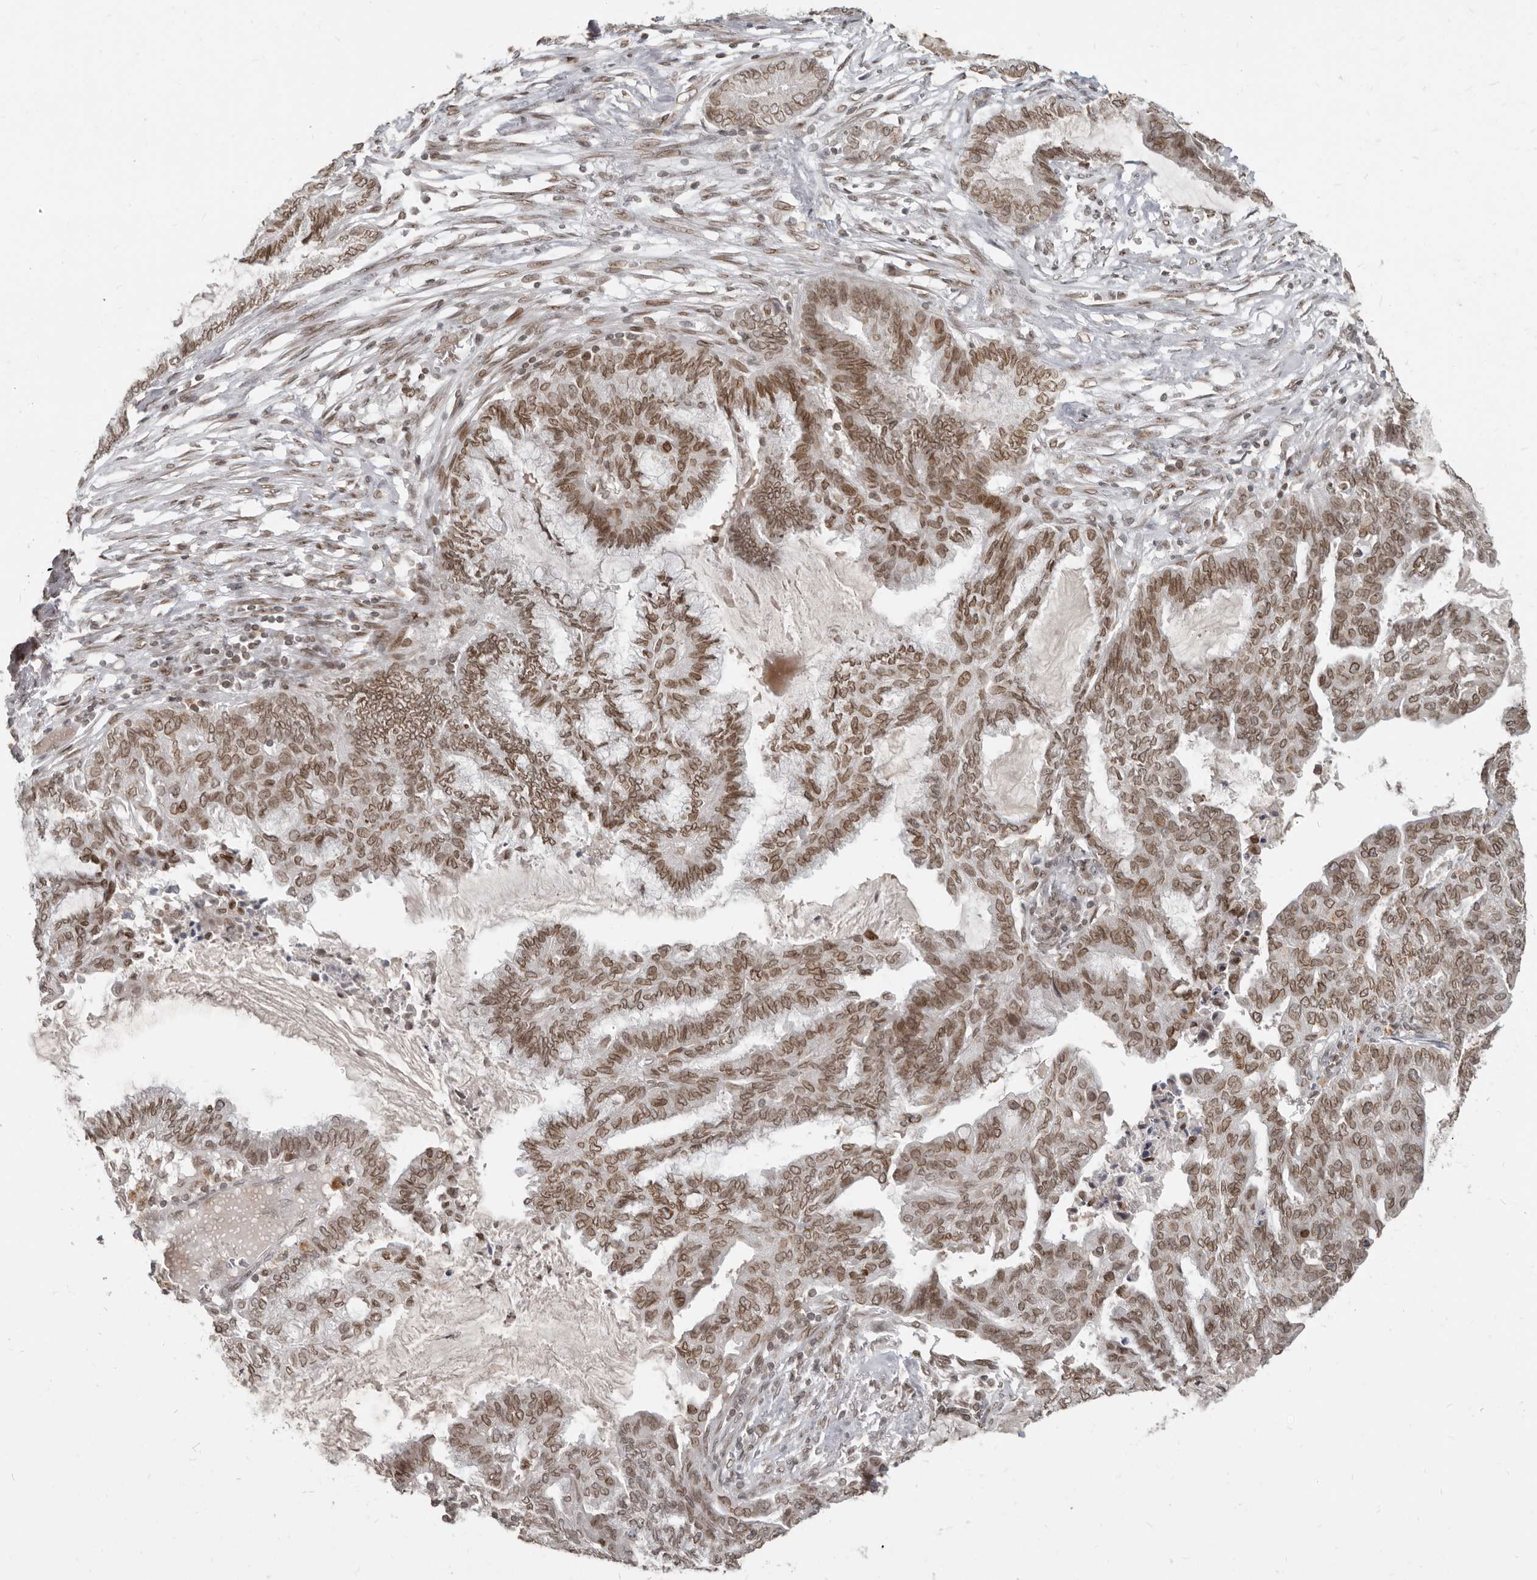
{"staining": {"intensity": "moderate", "quantity": ">75%", "location": "cytoplasmic/membranous,nuclear"}, "tissue": "endometrial cancer", "cell_type": "Tumor cells", "image_type": "cancer", "snomed": [{"axis": "morphology", "description": "Adenocarcinoma, NOS"}, {"axis": "topography", "description": "Endometrium"}], "caption": "Immunohistochemistry (IHC) histopathology image of neoplastic tissue: human adenocarcinoma (endometrial) stained using IHC reveals medium levels of moderate protein expression localized specifically in the cytoplasmic/membranous and nuclear of tumor cells, appearing as a cytoplasmic/membranous and nuclear brown color.", "gene": "NUP153", "patient": {"sex": "female", "age": 86}}